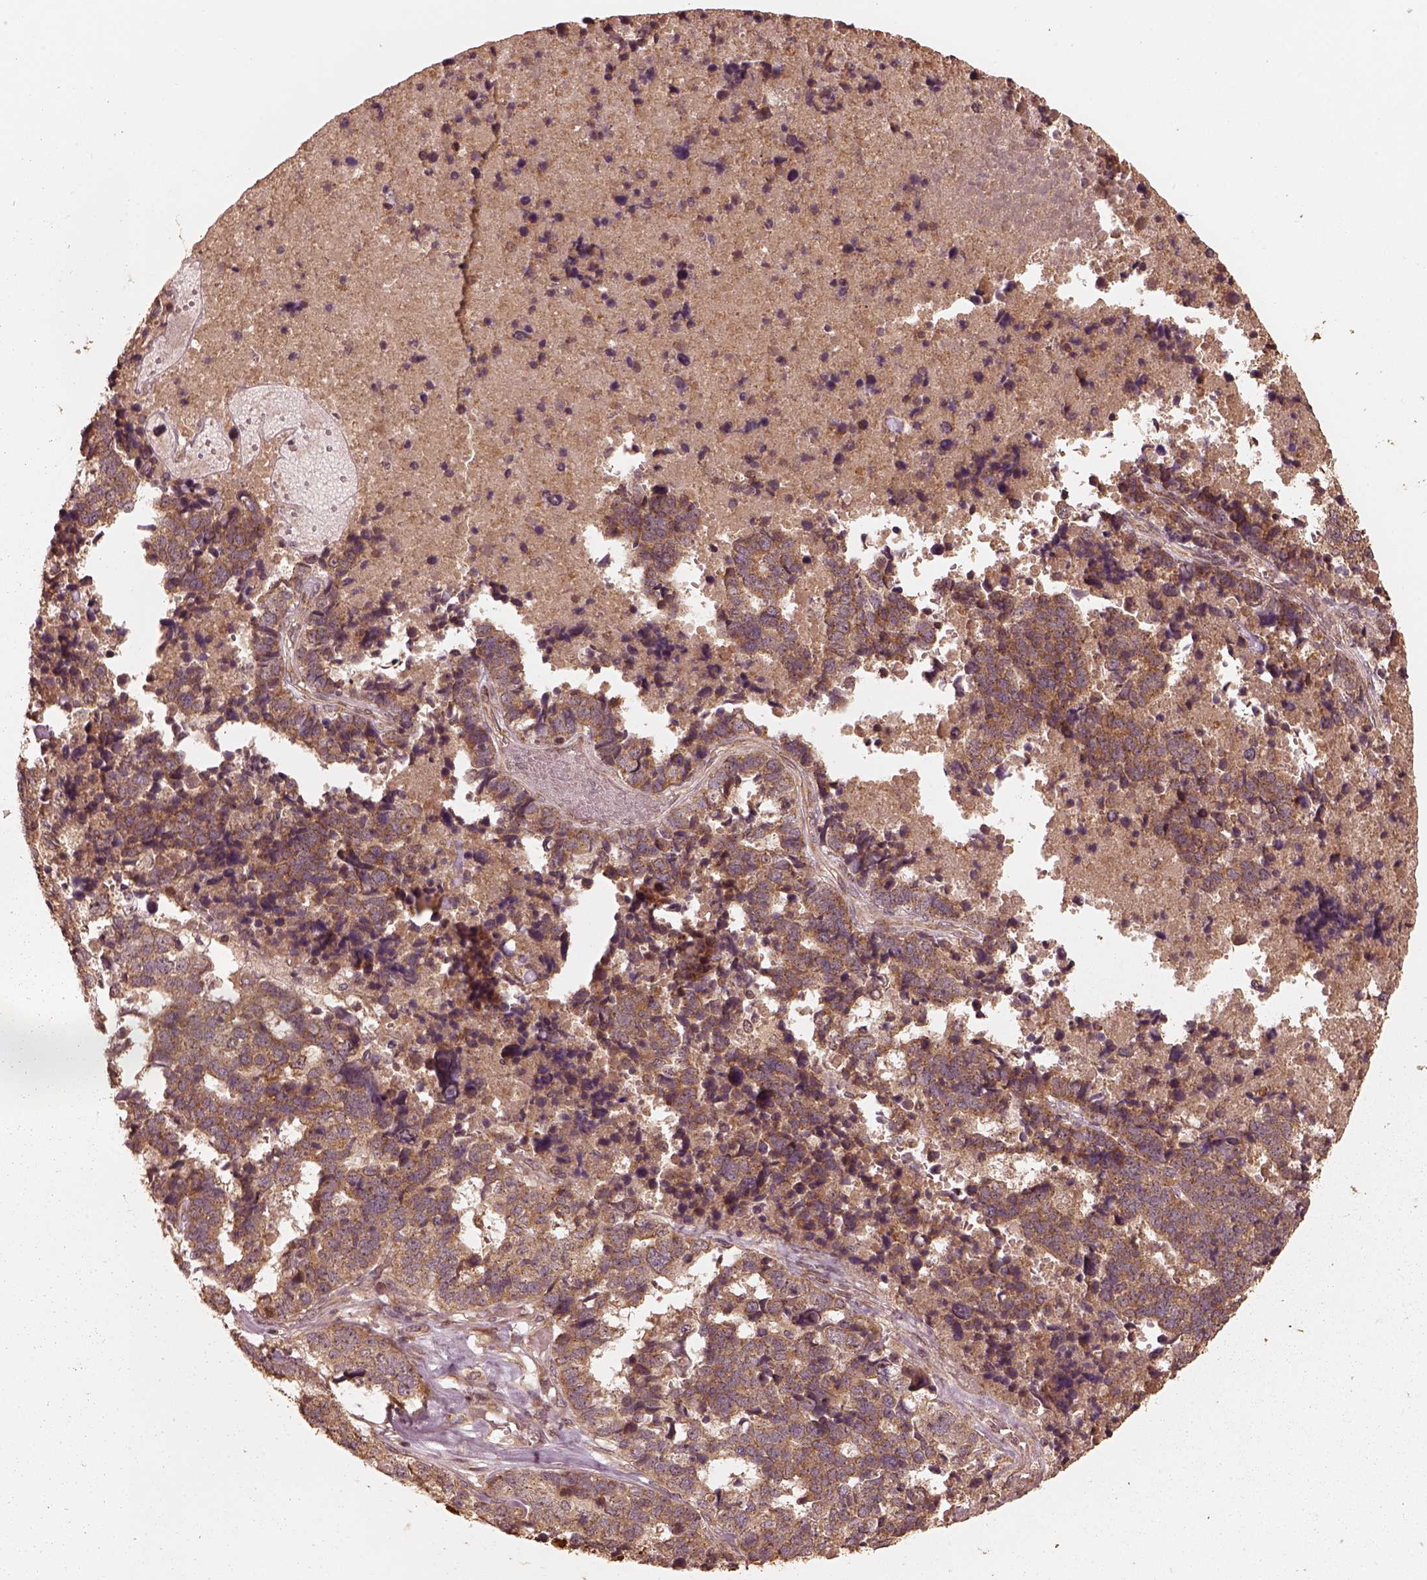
{"staining": {"intensity": "moderate", "quantity": ">75%", "location": "cytoplasmic/membranous"}, "tissue": "stomach cancer", "cell_type": "Tumor cells", "image_type": "cancer", "snomed": [{"axis": "morphology", "description": "Adenocarcinoma, NOS"}, {"axis": "topography", "description": "Stomach"}], "caption": "There is medium levels of moderate cytoplasmic/membranous positivity in tumor cells of adenocarcinoma (stomach), as demonstrated by immunohistochemical staining (brown color).", "gene": "DNAJC25", "patient": {"sex": "male", "age": 69}}